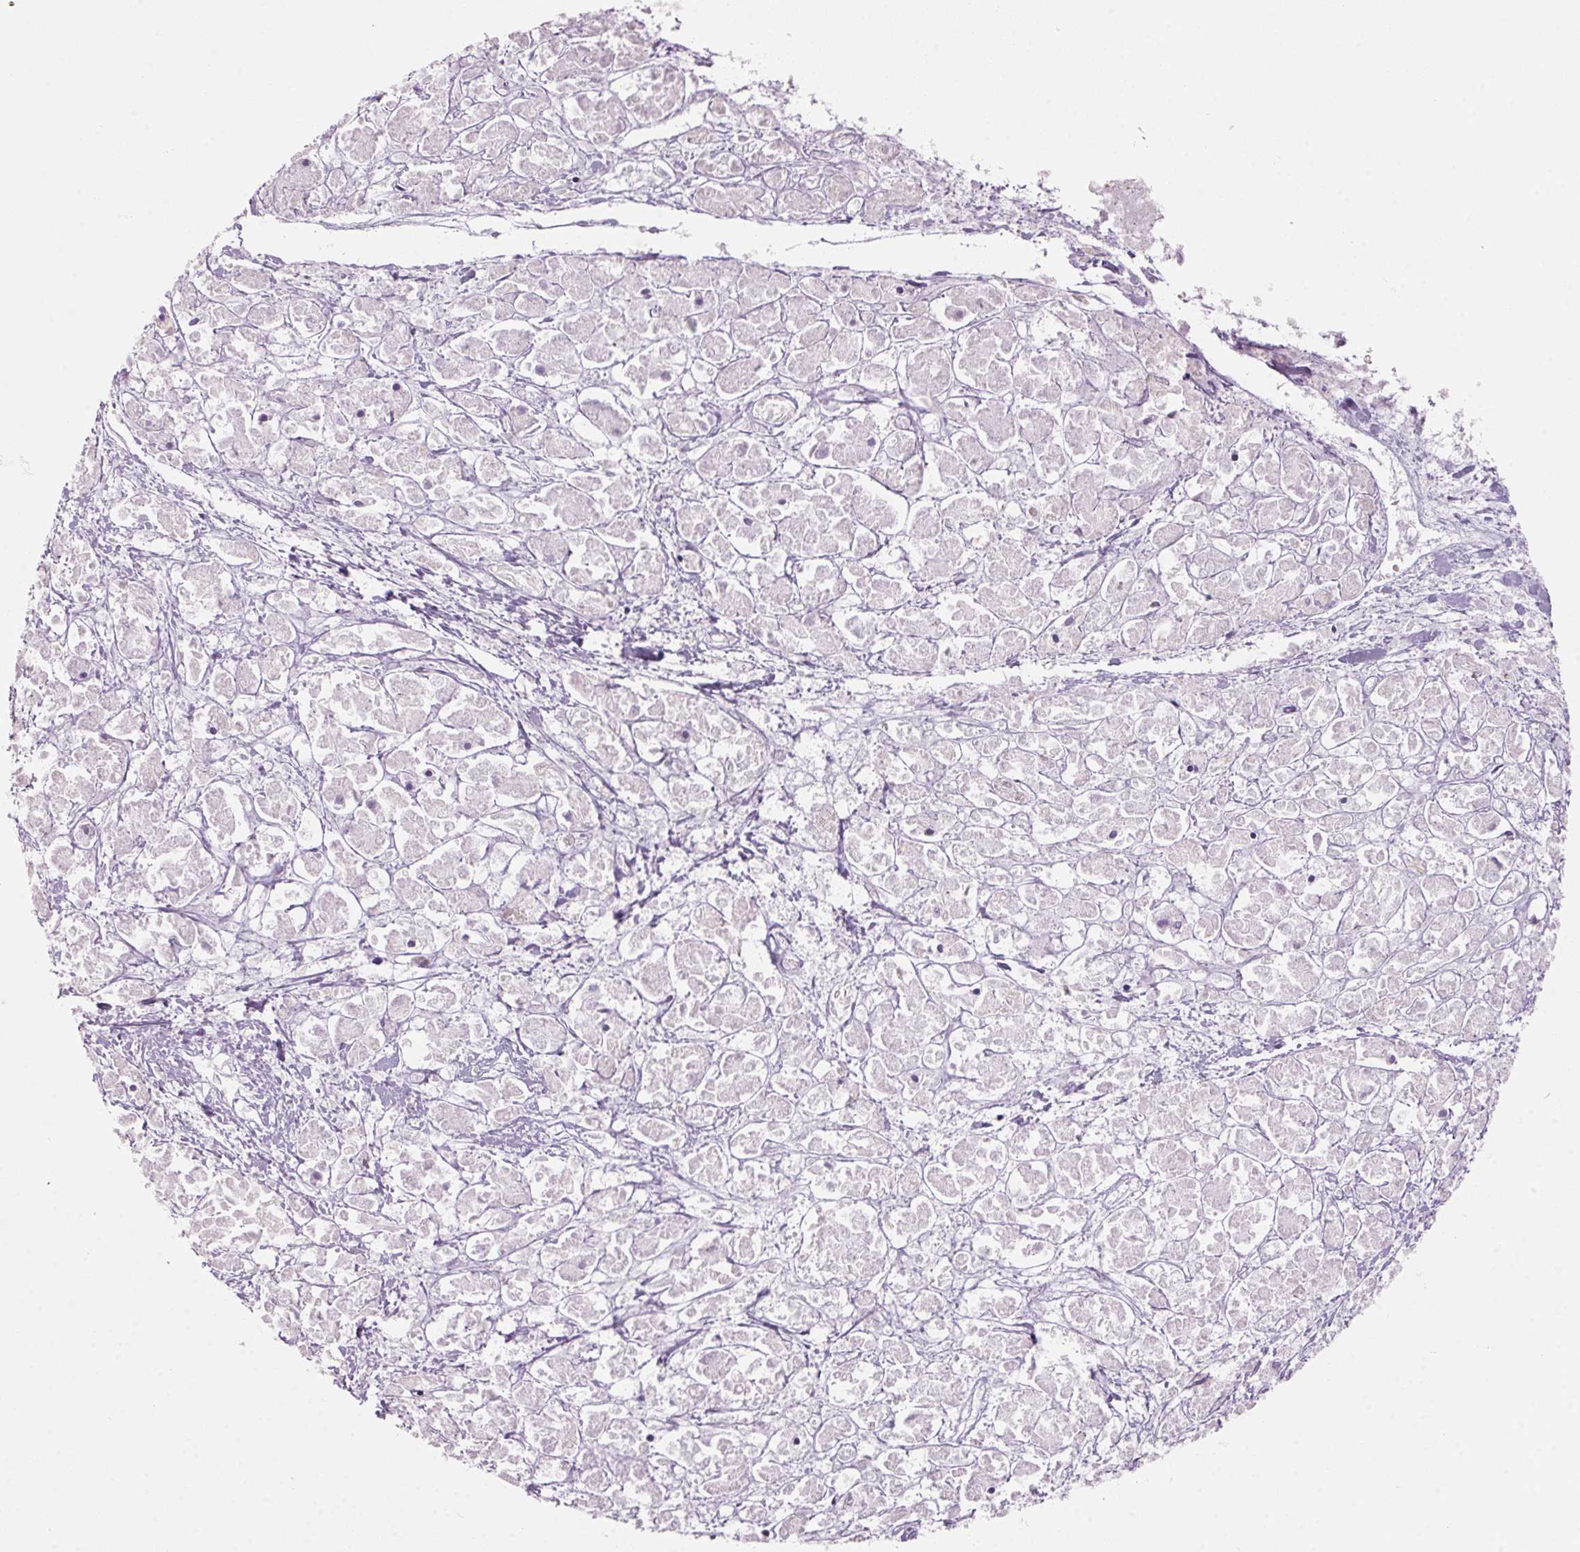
{"staining": {"intensity": "negative", "quantity": "none", "location": "none"}, "tissue": "pancreatic cancer", "cell_type": "Tumor cells", "image_type": "cancer", "snomed": [{"axis": "morphology", "description": "Adenocarcinoma, NOS"}, {"axis": "topography", "description": "Pancreas"}], "caption": "This is an immunohistochemistry histopathology image of human adenocarcinoma (pancreatic). There is no expression in tumor cells.", "gene": "ADAM20", "patient": {"sex": "male", "age": 61}}